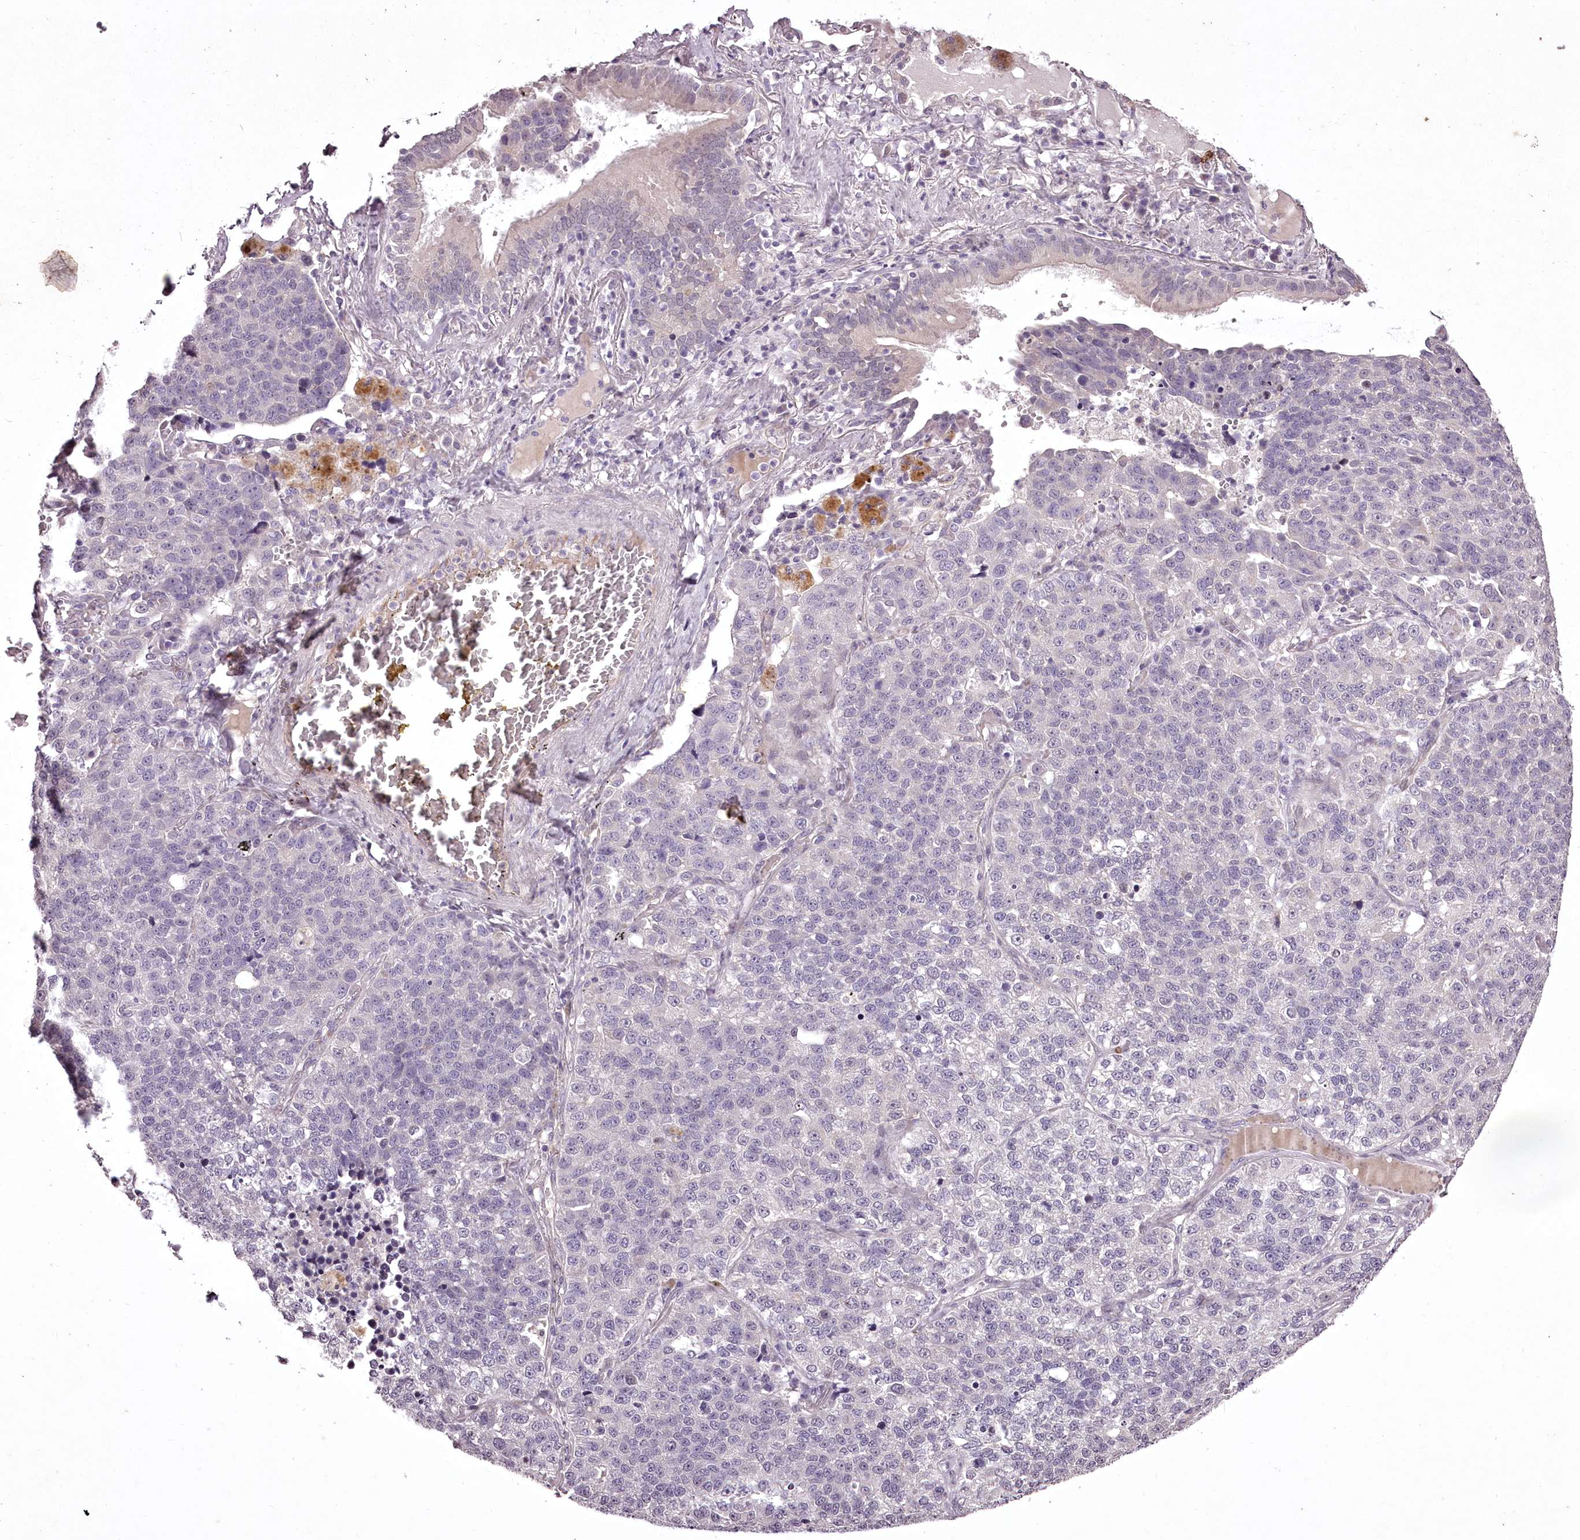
{"staining": {"intensity": "negative", "quantity": "none", "location": "none"}, "tissue": "lung cancer", "cell_type": "Tumor cells", "image_type": "cancer", "snomed": [{"axis": "morphology", "description": "Adenocarcinoma, NOS"}, {"axis": "topography", "description": "Lung"}], "caption": "High magnification brightfield microscopy of lung cancer (adenocarcinoma) stained with DAB (brown) and counterstained with hematoxylin (blue): tumor cells show no significant staining.", "gene": "C1orf56", "patient": {"sex": "male", "age": 49}}